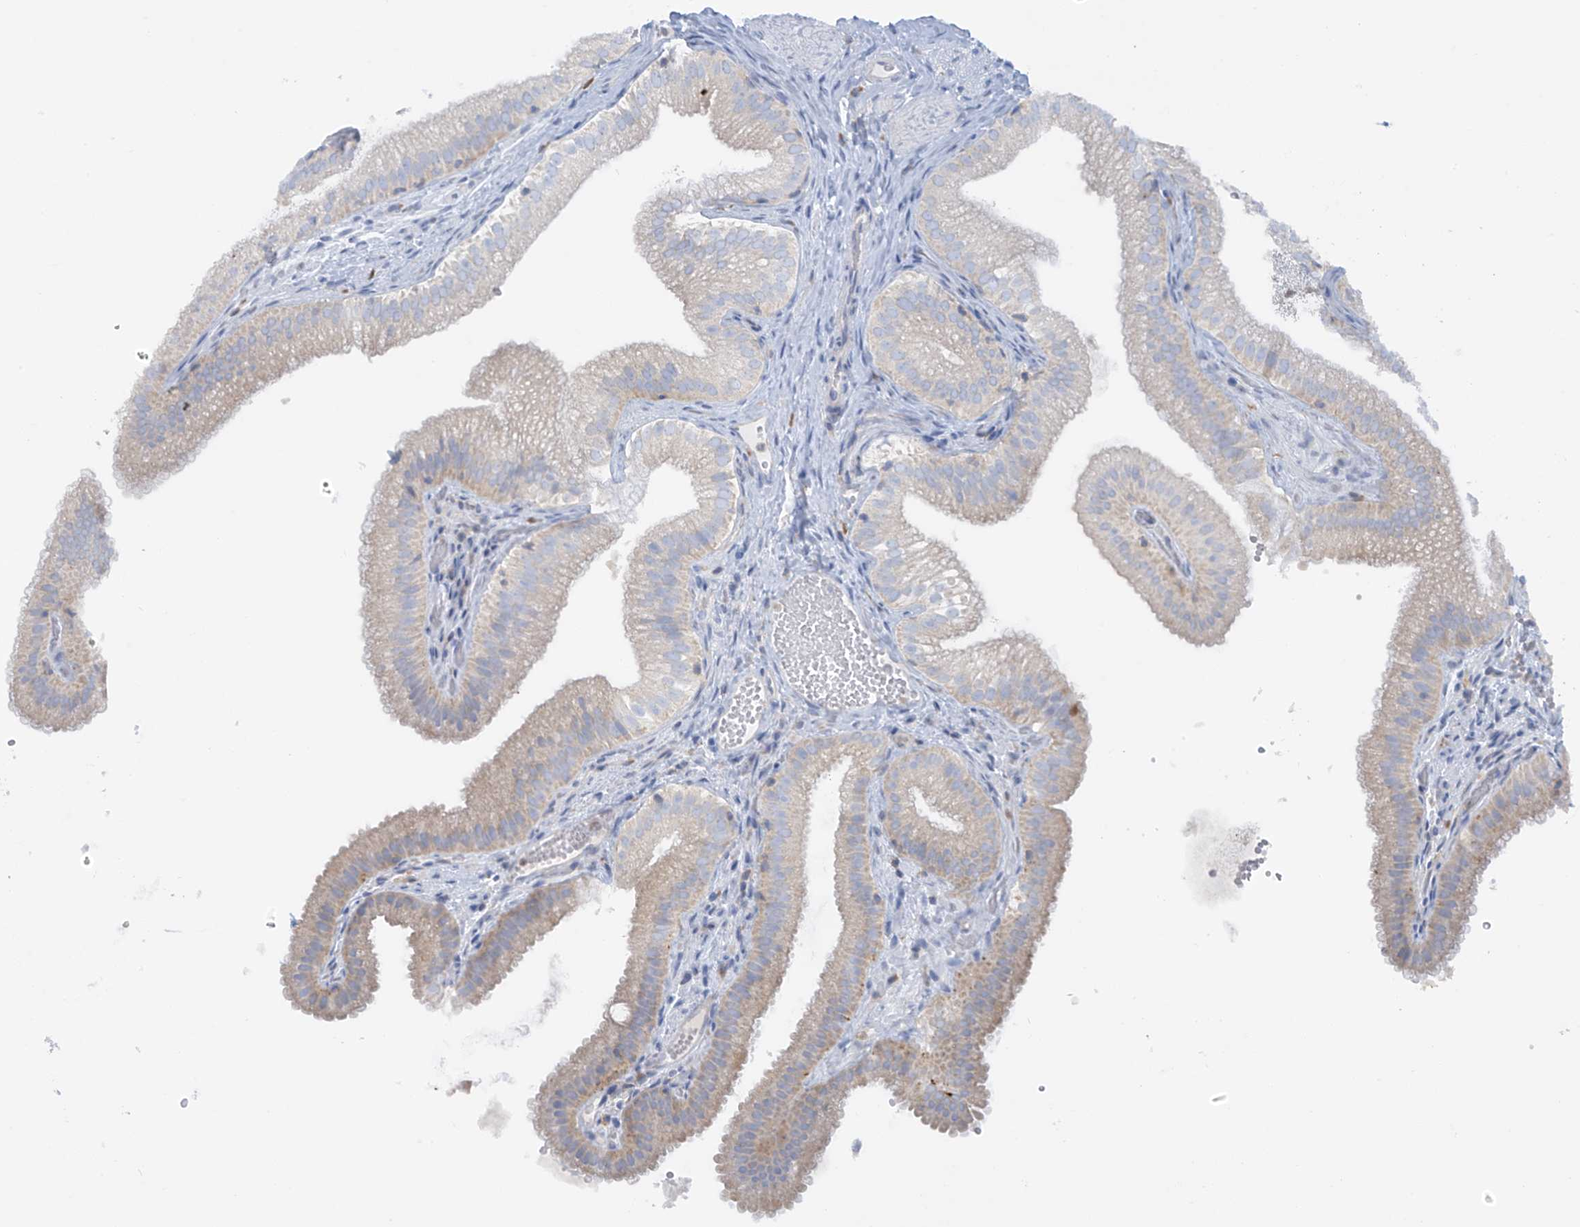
{"staining": {"intensity": "weak", "quantity": "<25%", "location": "cytoplasmic/membranous"}, "tissue": "gallbladder", "cell_type": "Glandular cells", "image_type": "normal", "snomed": [{"axis": "morphology", "description": "Normal tissue, NOS"}, {"axis": "topography", "description": "Gallbladder"}], "caption": "Histopathology image shows no protein staining in glandular cells of benign gallbladder.", "gene": "SLC6A12", "patient": {"sex": "female", "age": 30}}